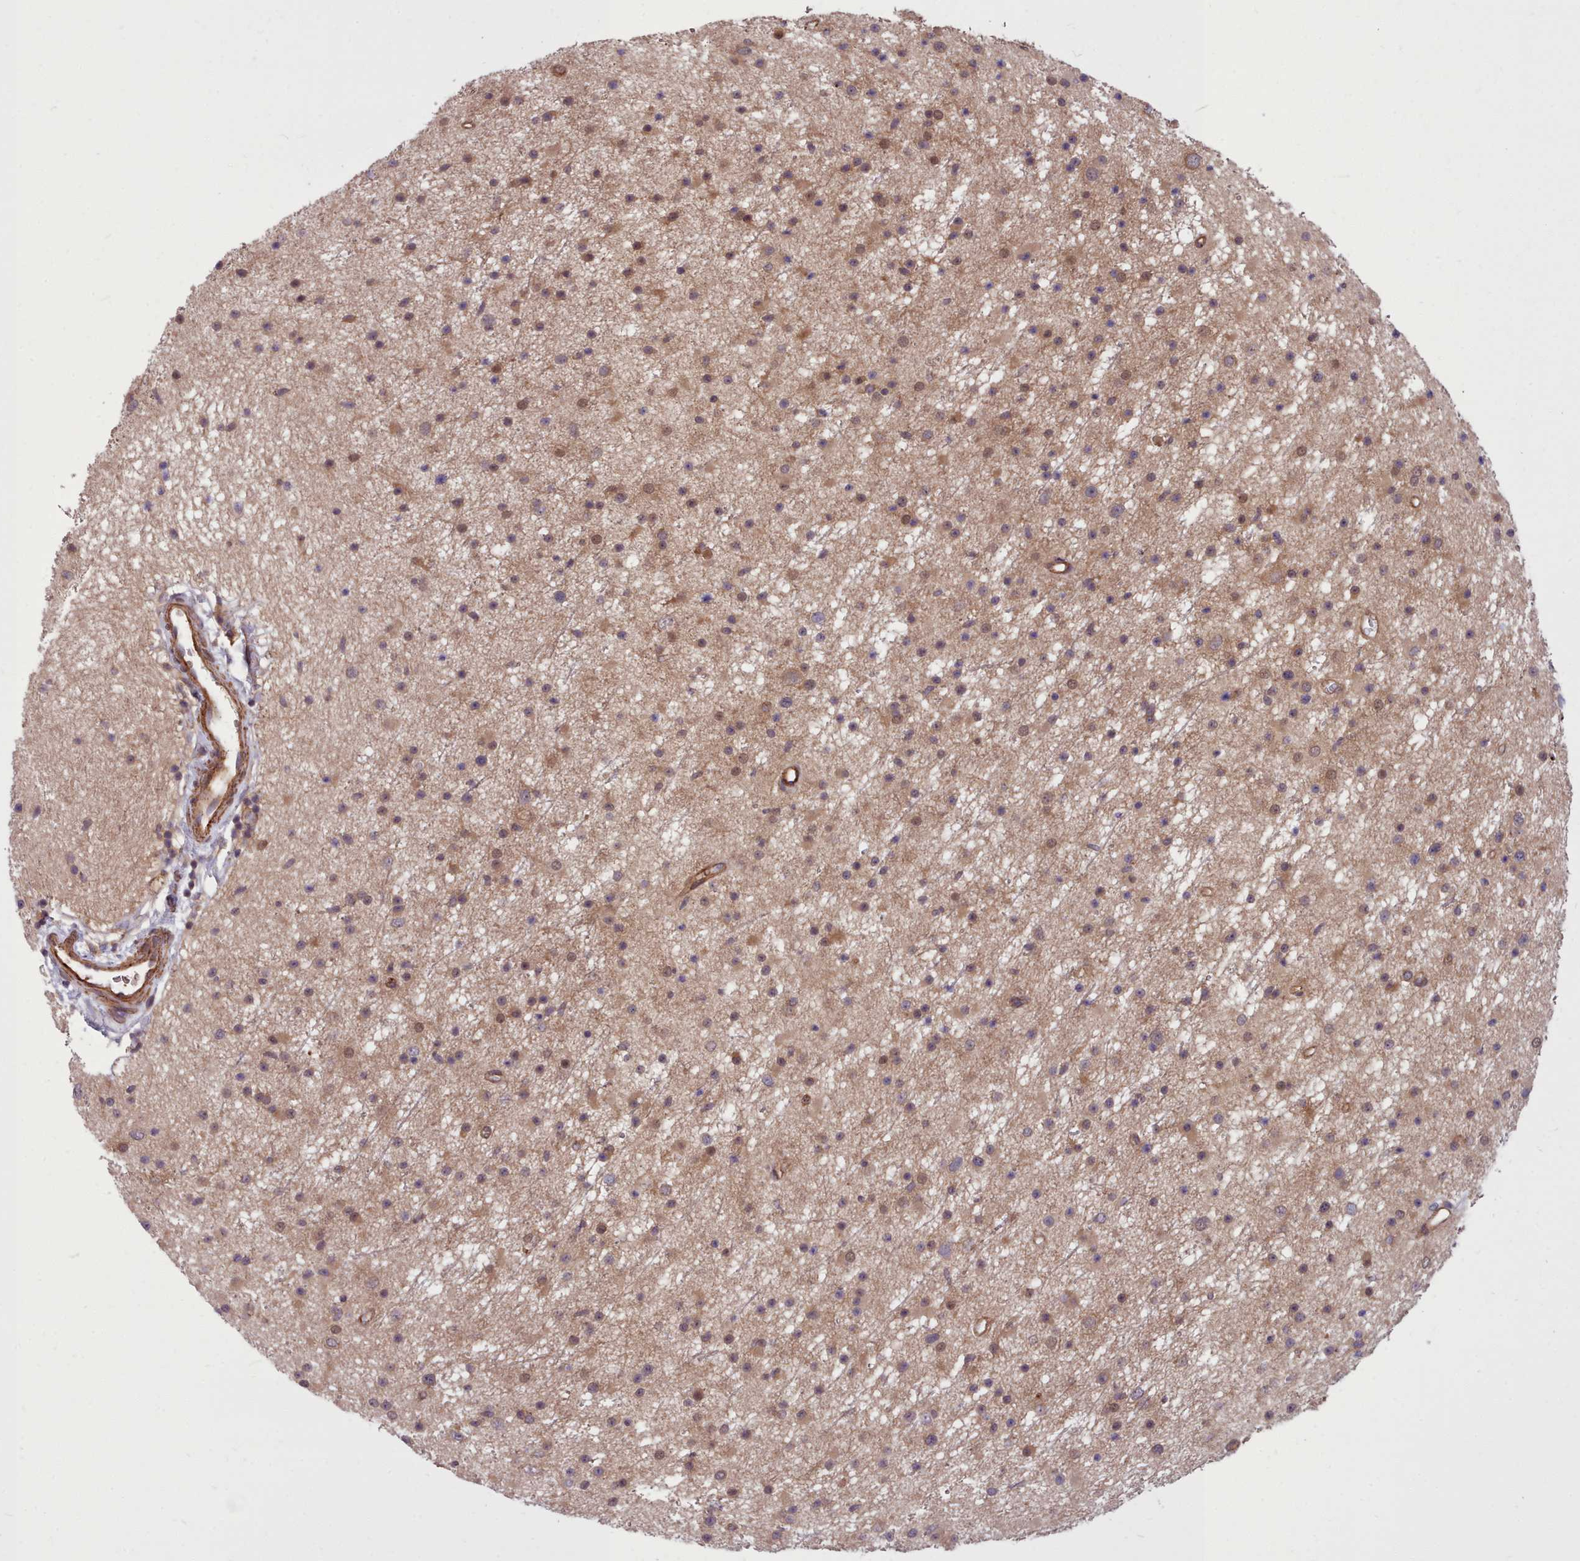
{"staining": {"intensity": "weak", "quantity": ">75%", "location": "cytoplasmic/membranous"}, "tissue": "glioma", "cell_type": "Tumor cells", "image_type": "cancer", "snomed": [{"axis": "morphology", "description": "Glioma, malignant, Low grade"}, {"axis": "topography", "description": "Cerebral cortex"}], "caption": "Protein staining demonstrates weak cytoplasmic/membranous expression in about >75% of tumor cells in malignant low-grade glioma. (brown staining indicates protein expression, while blue staining denotes nuclei).", "gene": "STUB1", "patient": {"sex": "female", "age": 39}}